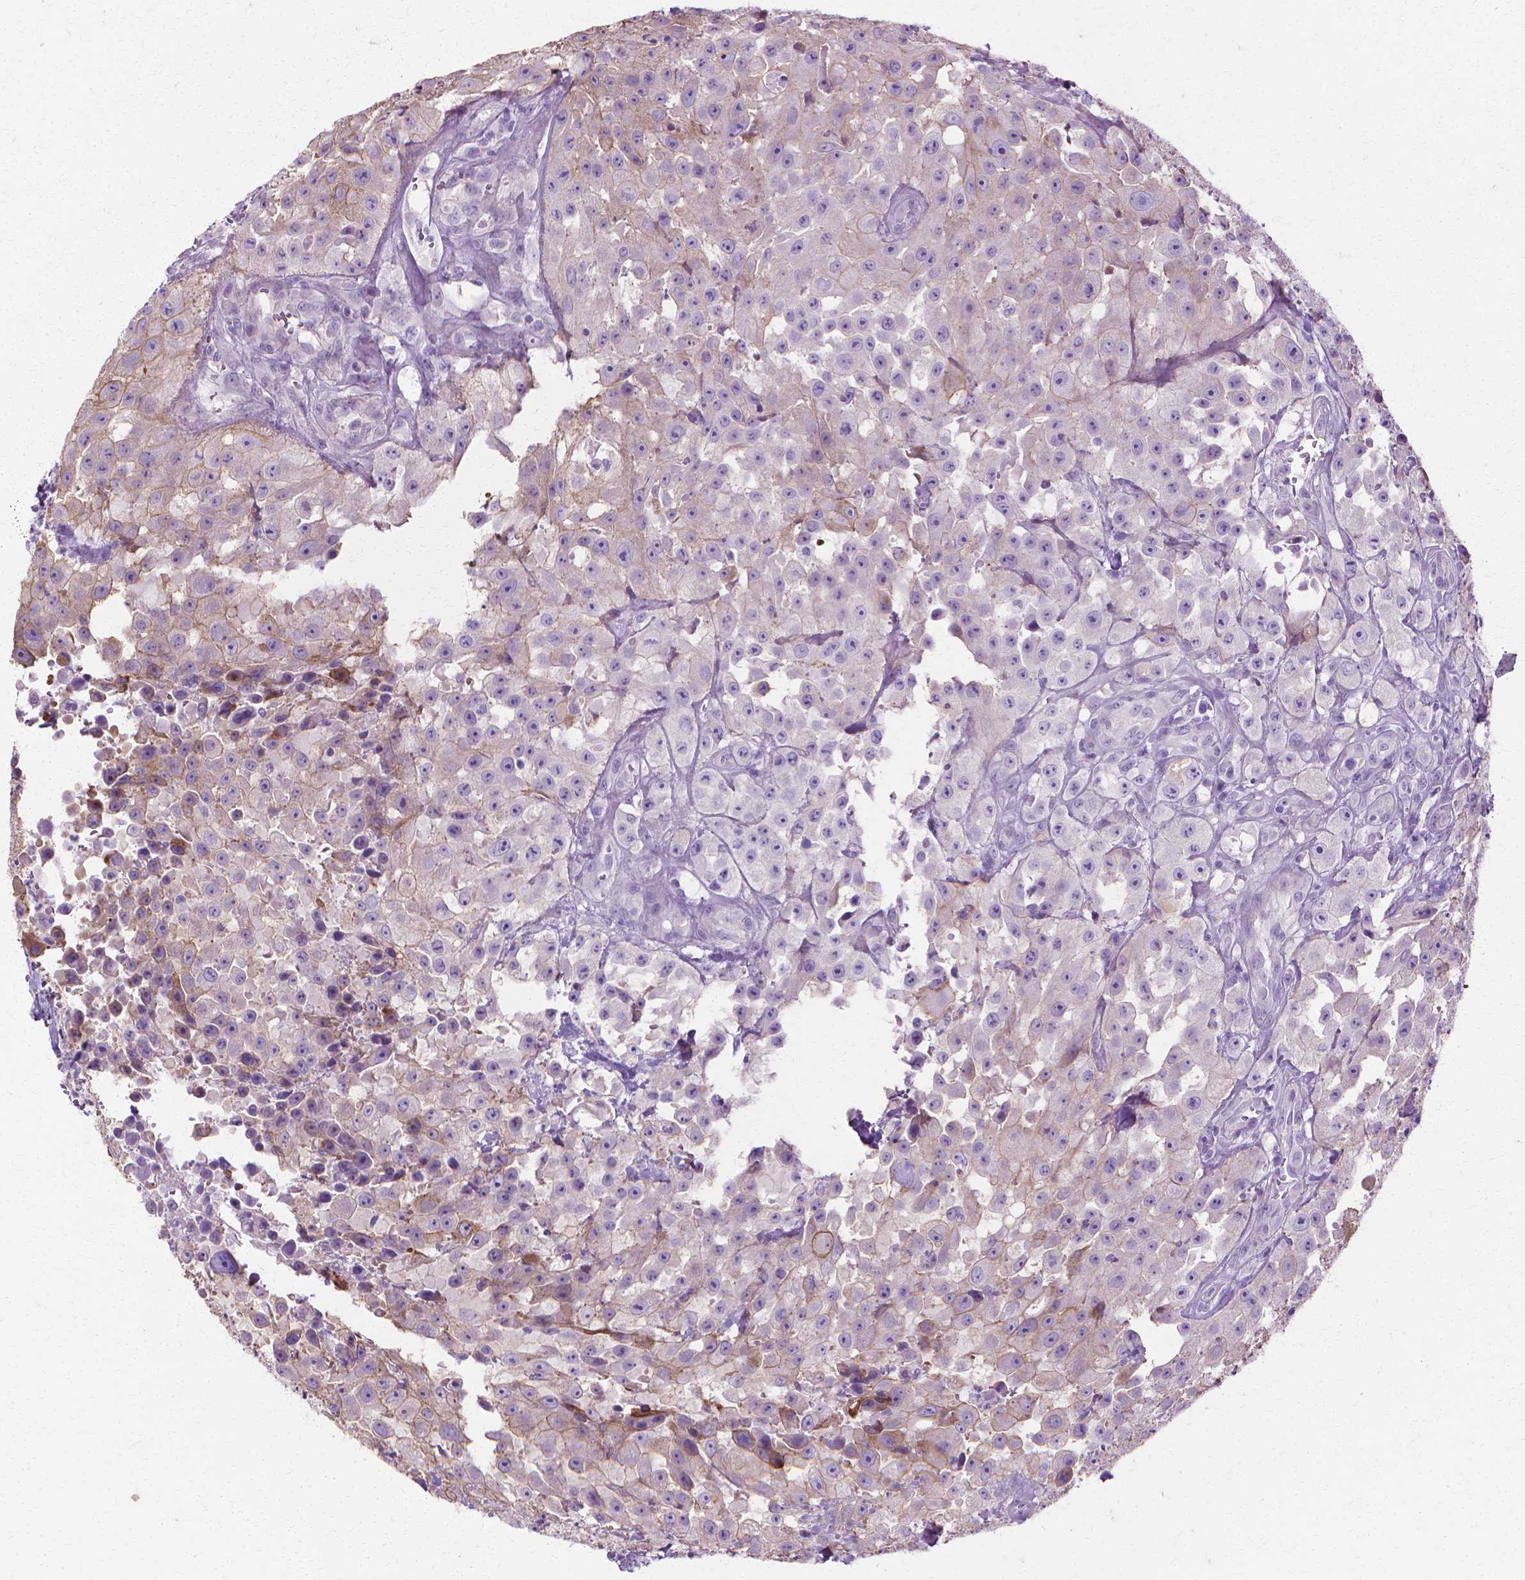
{"staining": {"intensity": "negative", "quantity": "none", "location": "none"}, "tissue": "urothelial cancer", "cell_type": "Tumor cells", "image_type": "cancer", "snomed": [{"axis": "morphology", "description": "Urothelial carcinoma, High grade"}, {"axis": "topography", "description": "Urinary bladder"}], "caption": "Micrograph shows no protein expression in tumor cells of urothelial cancer tissue. (DAB (3,3'-diaminobenzidine) IHC, high magnification).", "gene": "CFAP157", "patient": {"sex": "male", "age": 79}}